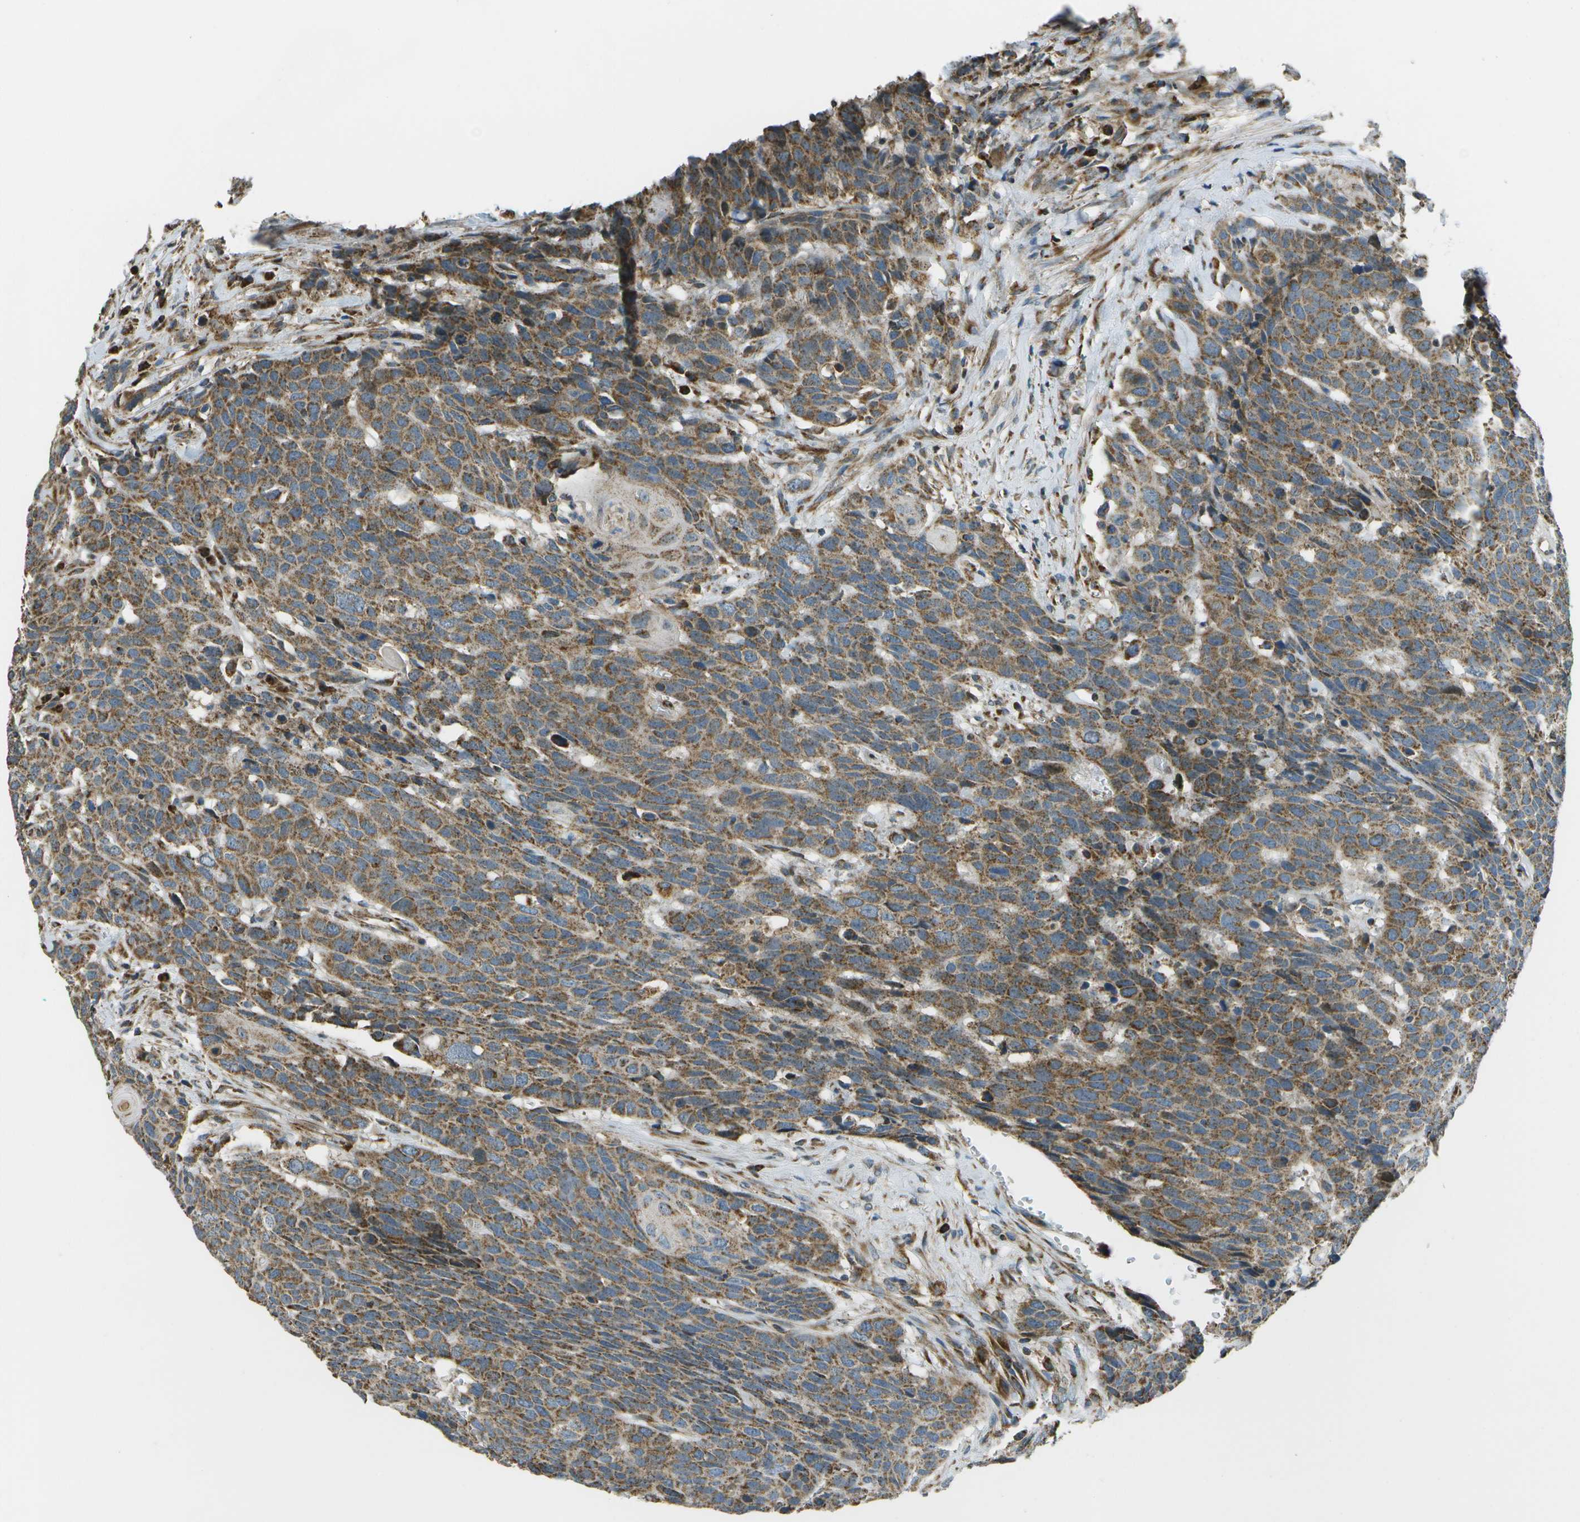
{"staining": {"intensity": "moderate", "quantity": ">75%", "location": "cytoplasmic/membranous"}, "tissue": "head and neck cancer", "cell_type": "Tumor cells", "image_type": "cancer", "snomed": [{"axis": "morphology", "description": "Squamous cell carcinoma, NOS"}, {"axis": "topography", "description": "Head-Neck"}], "caption": "Immunohistochemistry (IHC) micrograph of neoplastic tissue: squamous cell carcinoma (head and neck) stained using immunohistochemistry shows medium levels of moderate protein expression localized specifically in the cytoplasmic/membranous of tumor cells, appearing as a cytoplasmic/membranous brown color.", "gene": "NRK", "patient": {"sex": "male", "age": 66}}